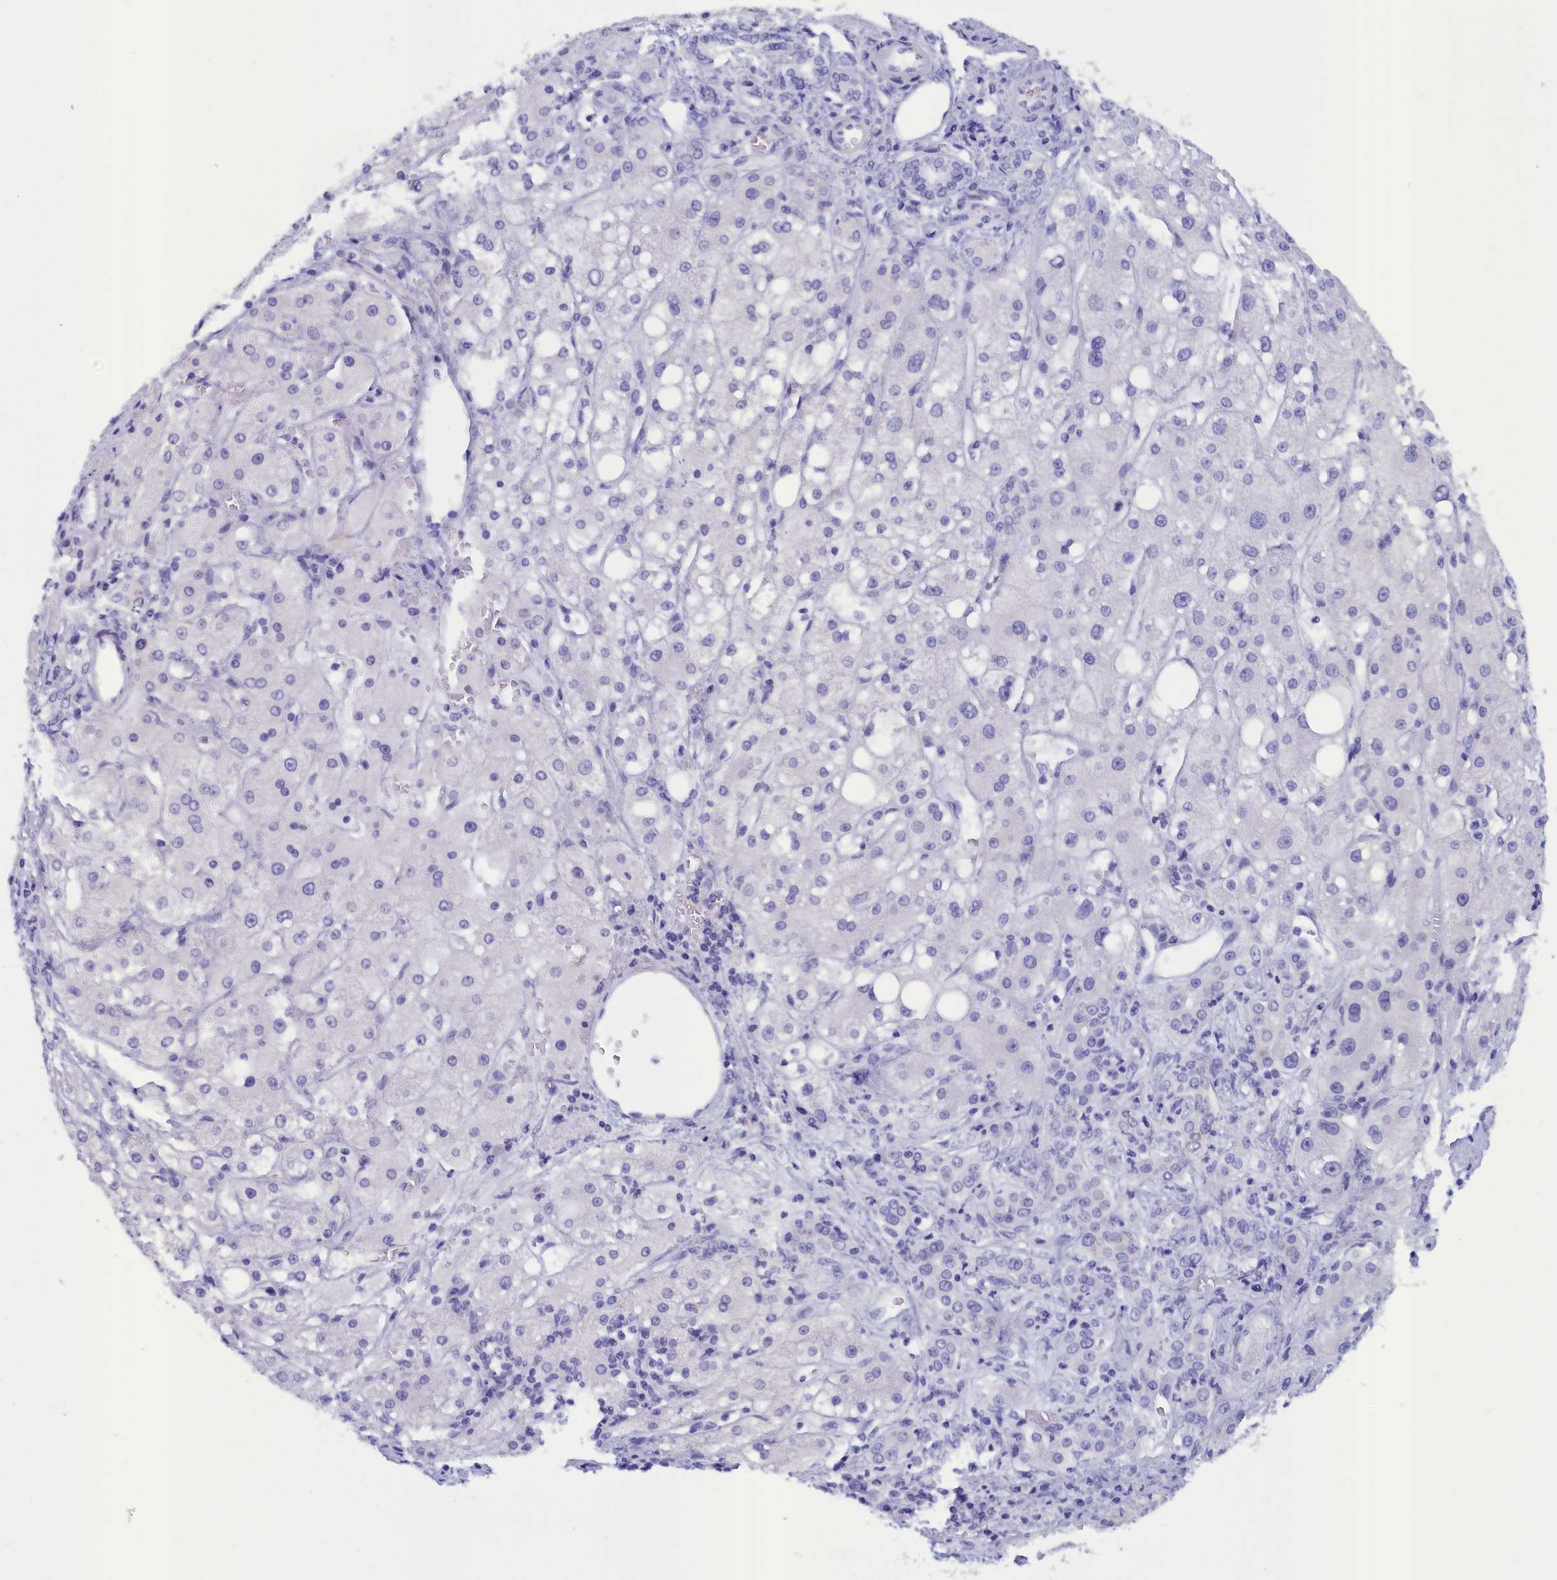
{"staining": {"intensity": "negative", "quantity": "none", "location": "none"}, "tissue": "liver cancer", "cell_type": "Tumor cells", "image_type": "cancer", "snomed": [{"axis": "morphology", "description": "Carcinoma, Hepatocellular, NOS"}, {"axis": "topography", "description": "Liver"}], "caption": "The image exhibits no significant staining in tumor cells of liver cancer. (Brightfield microscopy of DAB (3,3'-diaminobenzidine) immunohistochemistry at high magnification).", "gene": "ANKRD2", "patient": {"sex": "male", "age": 80}}